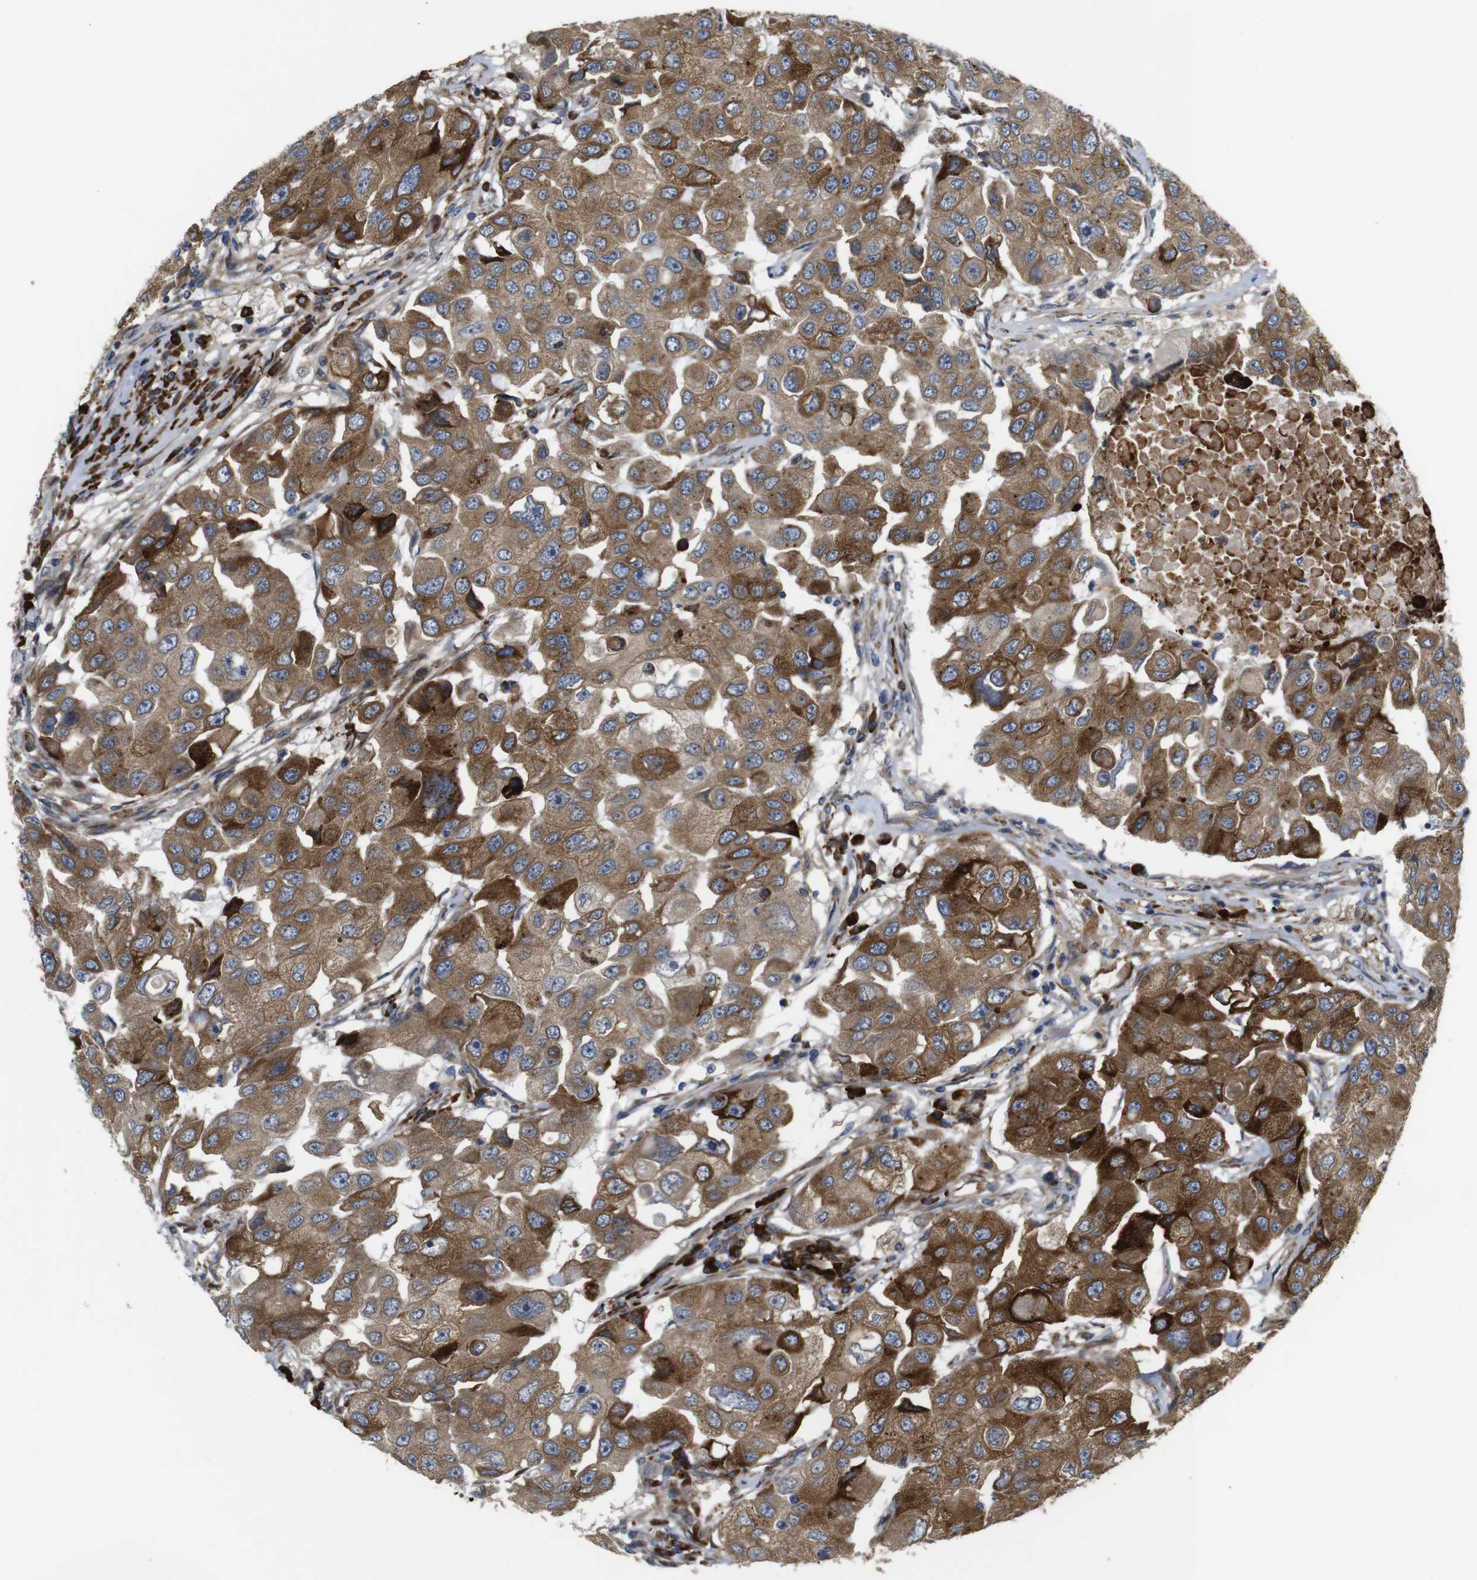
{"staining": {"intensity": "strong", "quantity": ">75%", "location": "cytoplasmic/membranous"}, "tissue": "breast cancer", "cell_type": "Tumor cells", "image_type": "cancer", "snomed": [{"axis": "morphology", "description": "Duct carcinoma"}, {"axis": "topography", "description": "Breast"}], "caption": "Brown immunohistochemical staining in human infiltrating ductal carcinoma (breast) reveals strong cytoplasmic/membranous staining in approximately >75% of tumor cells.", "gene": "UBE2G2", "patient": {"sex": "female", "age": 27}}